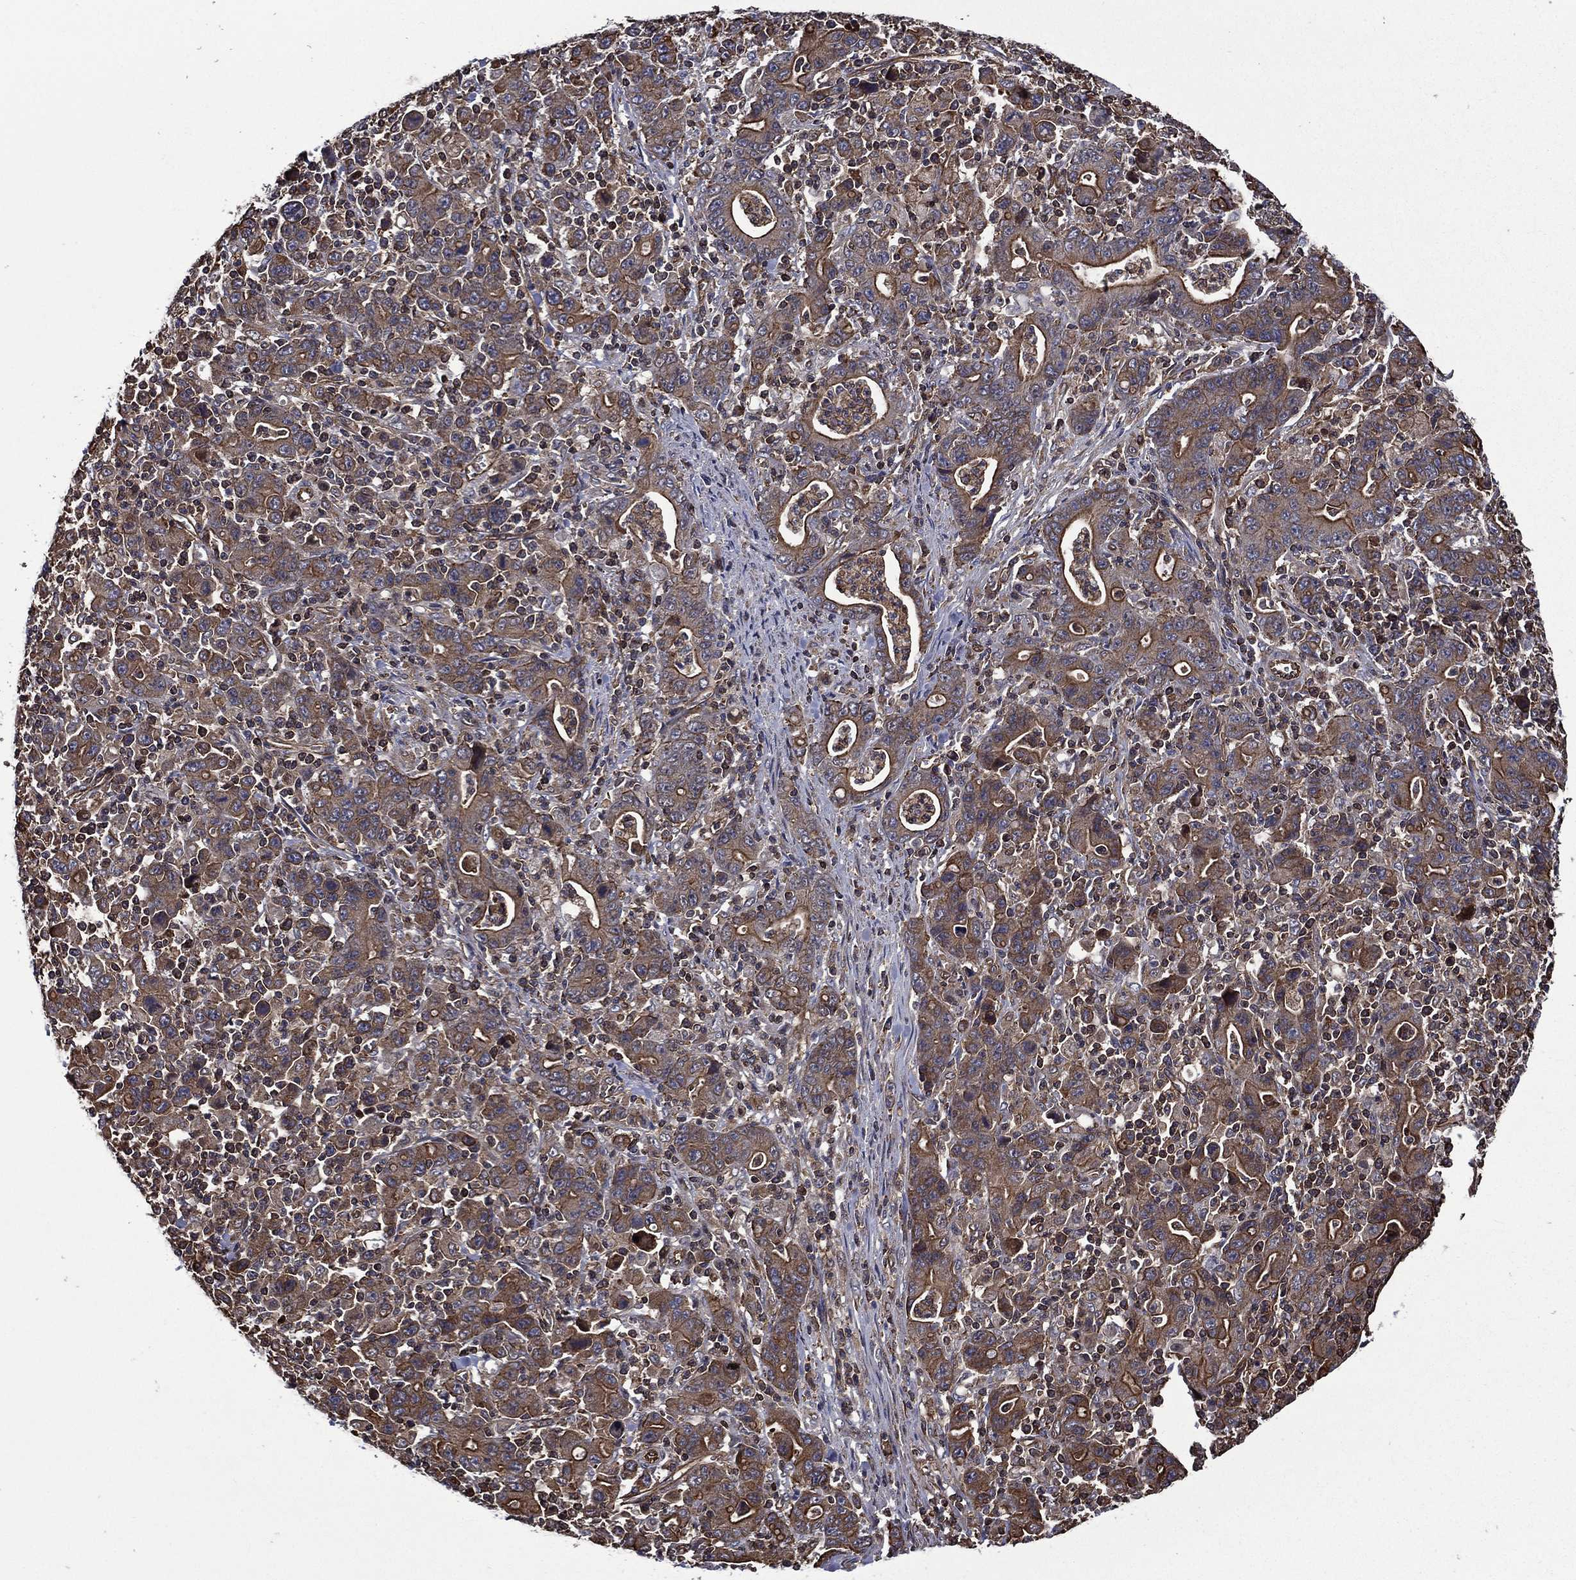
{"staining": {"intensity": "moderate", "quantity": ">75%", "location": "cytoplasmic/membranous"}, "tissue": "stomach cancer", "cell_type": "Tumor cells", "image_type": "cancer", "snomed": [{"axis": "morphology", "description": "Adenocarcinoma, NOS"}, {"axis": "topography", "description": "Stomach, upper"}], "caption": "Brown immunohistochemical staining in human stomach cancer (adenocarcinoma) demonstrates moderate cytoplasmic/membranous staining in about >75% of tumor cells.", "gene": "PLPP3", "patient": {"sex": "male", "age": 69}}